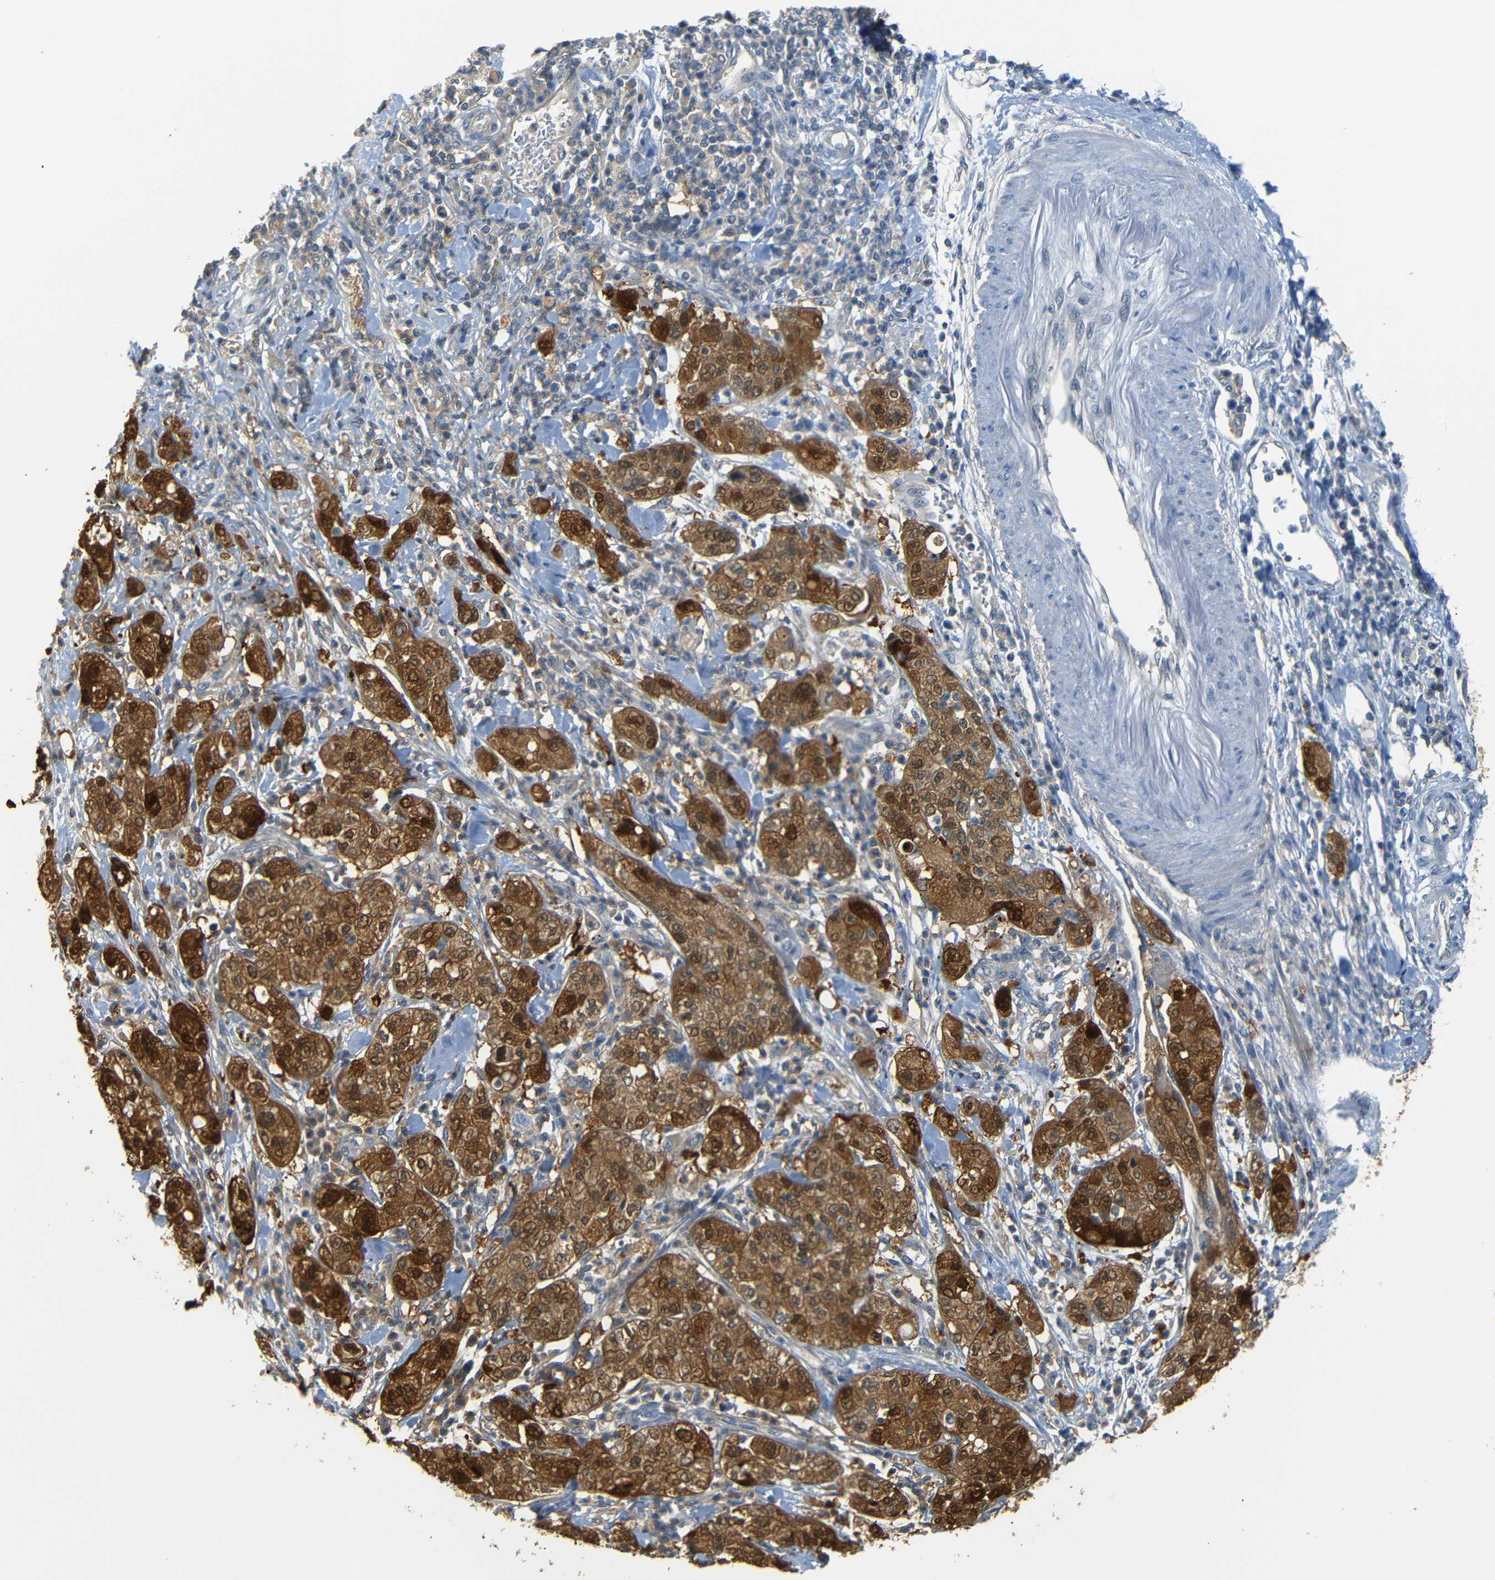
{"staining": {"intensity": "moderate", "quantity": ">75%", "location": "cytoplasmic/membranous,nuclear"}, "tissue": "pancreatic cancer", "cell_type": "Tumor cells", "image_type": "cancer", "snomed": [{"axis": "morphology", "description": "Adenocarcinoma, NOS"}, {"axis": "topography", "description": "Pancreas"}], "caption": "This is a micrograph of immunohistochemistry (IHC) staining of pancreatic cancer (adenocarcinoma), which shows moderate staining in the cytoplasmic/membranous and nuclear of tumor cells.", "gene": "SFN", "patient": {"sex": "female", "age": 78}}